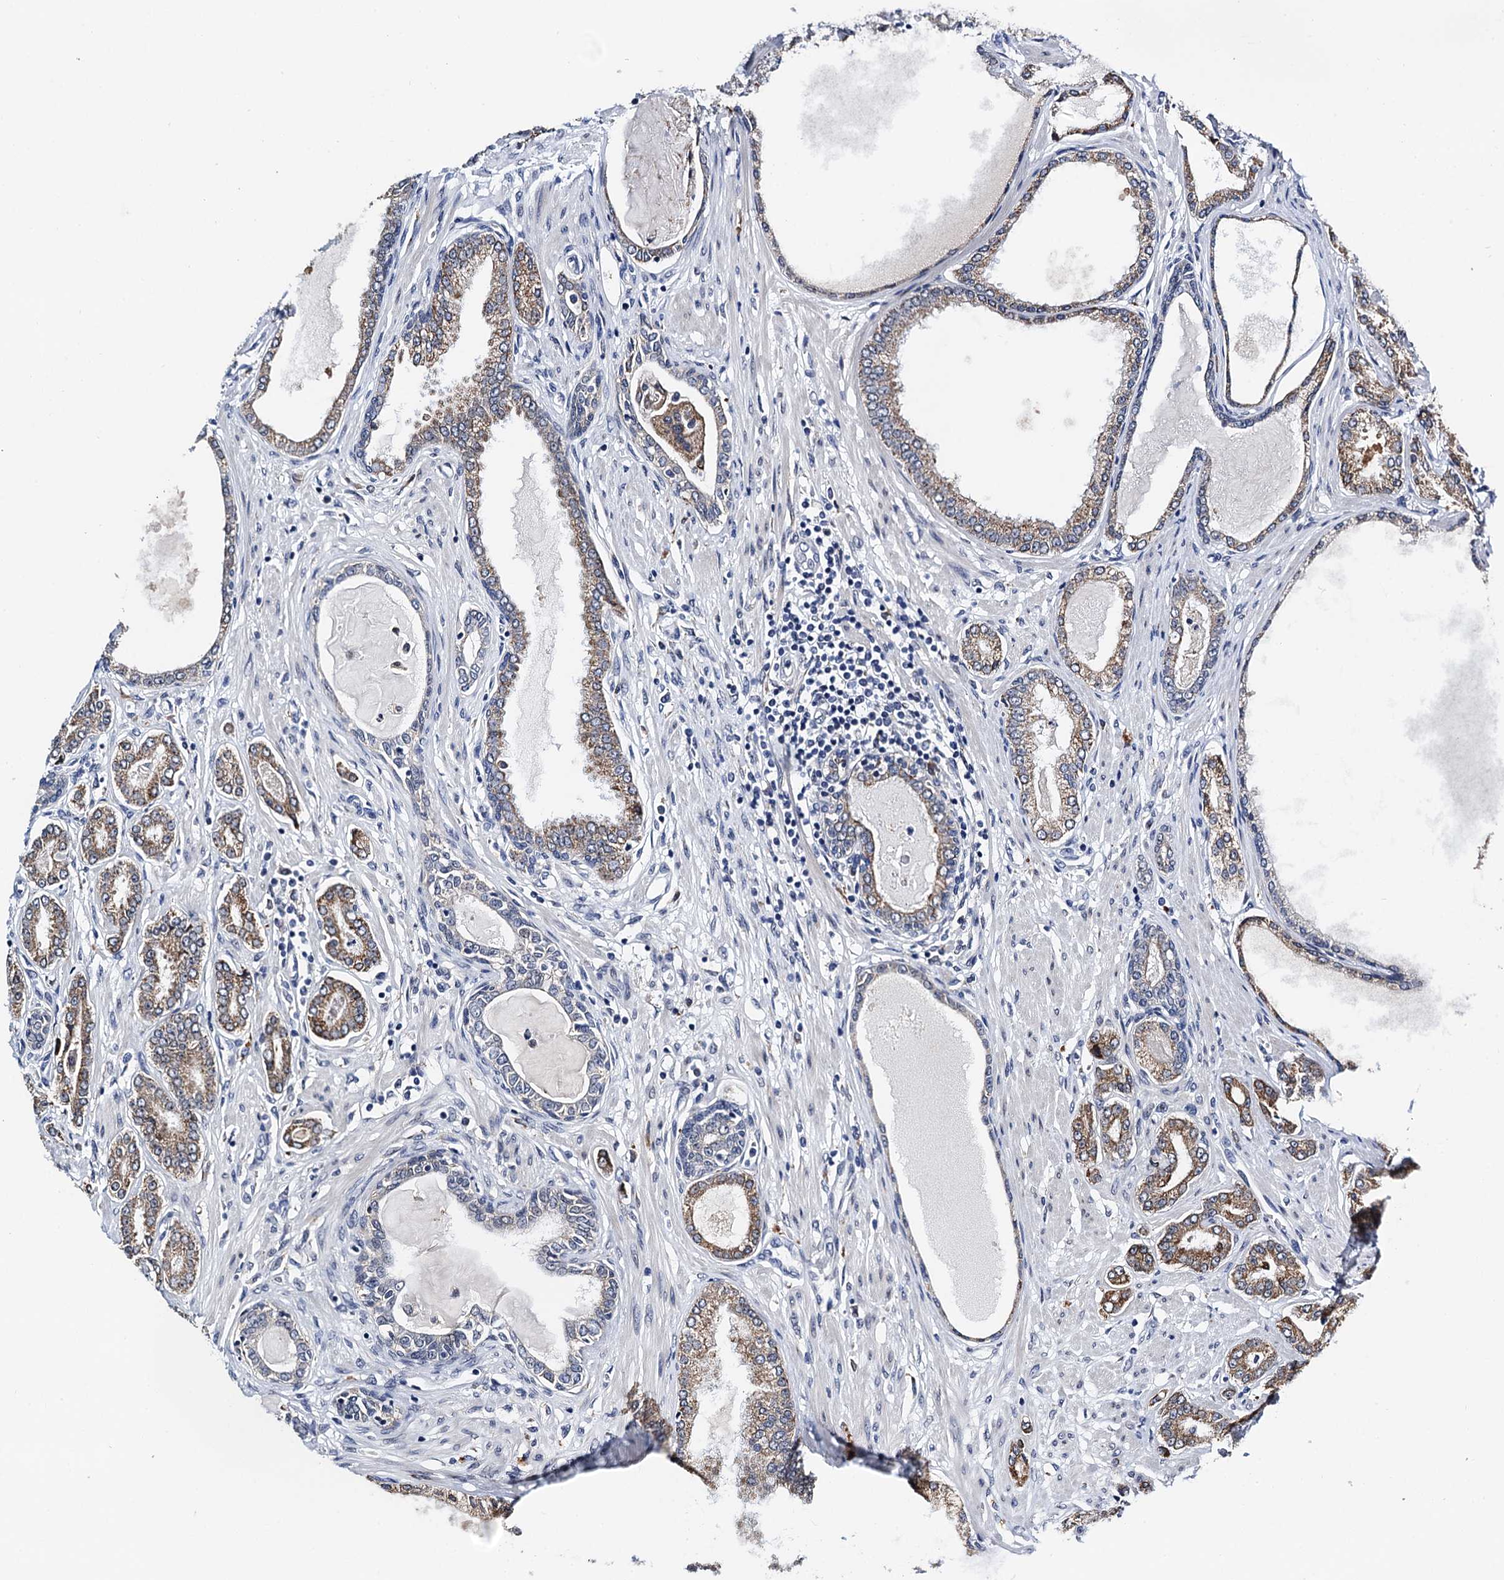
{"staining": {"intensity": "moderate", "quantity": ">75%", "location": "cytoplasmic/membranous"}, "tissue": "prostate cancer", "cell_type": "Tumor cells", "image_type": "cancer", "snomed": [{"axis": "morphology", "description": "Adenocarcinoma, Low grade"}, {"axis": "topography", "description": "Prostate"}], "caption": "Prostate cancer (adenocarcinoma (low-grade)) stained with a brown dye demonstrates moderate cytoplasmic/membranous positive staining in about >75% of tumor cells.", "gene": "SLC7A10", "patient": {"sex": "male", "age": 63}}